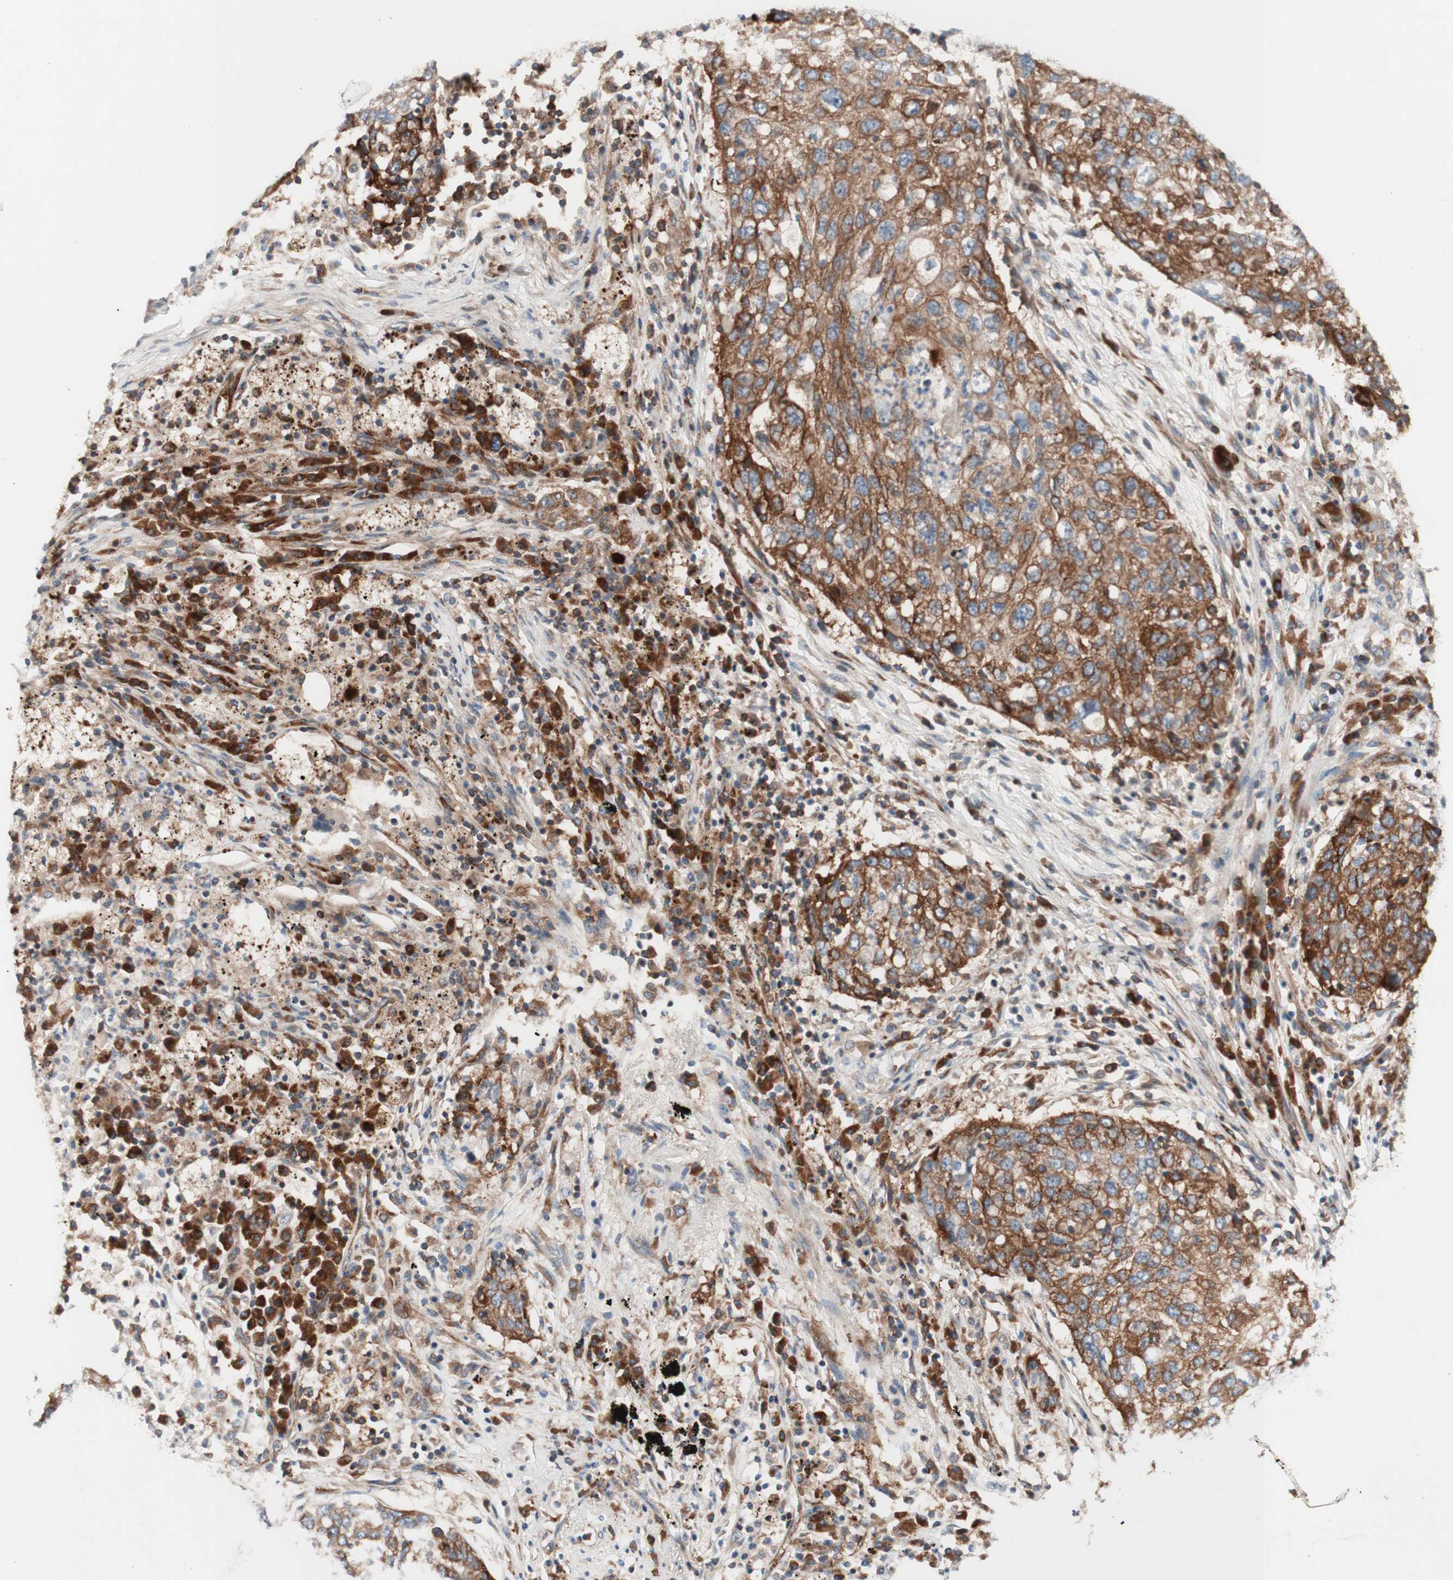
{"staining": {"intensity": "moderate", "quantity": ">75%", "location": "cytoplasmic/membranous"}, "tissue": "lung cancer", "cell_type": "Tumor cells", "image_type": "cancer", "snomed": [{"axis": "morphology", "description": "Squamous cell carcinoma, NOS"}, {"axis": "topography", "description": "Lung"}], "caption": "Immunohistochemical staining of lung cancer (squamous cell carcinoma) demonstrates medium levels of moderate cytoplasmic/membranous protein expression in approximately >75% of tumor cells. Nuclei are stained in blue.", "gene": "CCN4", "patient": {"sex": "female", "age": 63}}